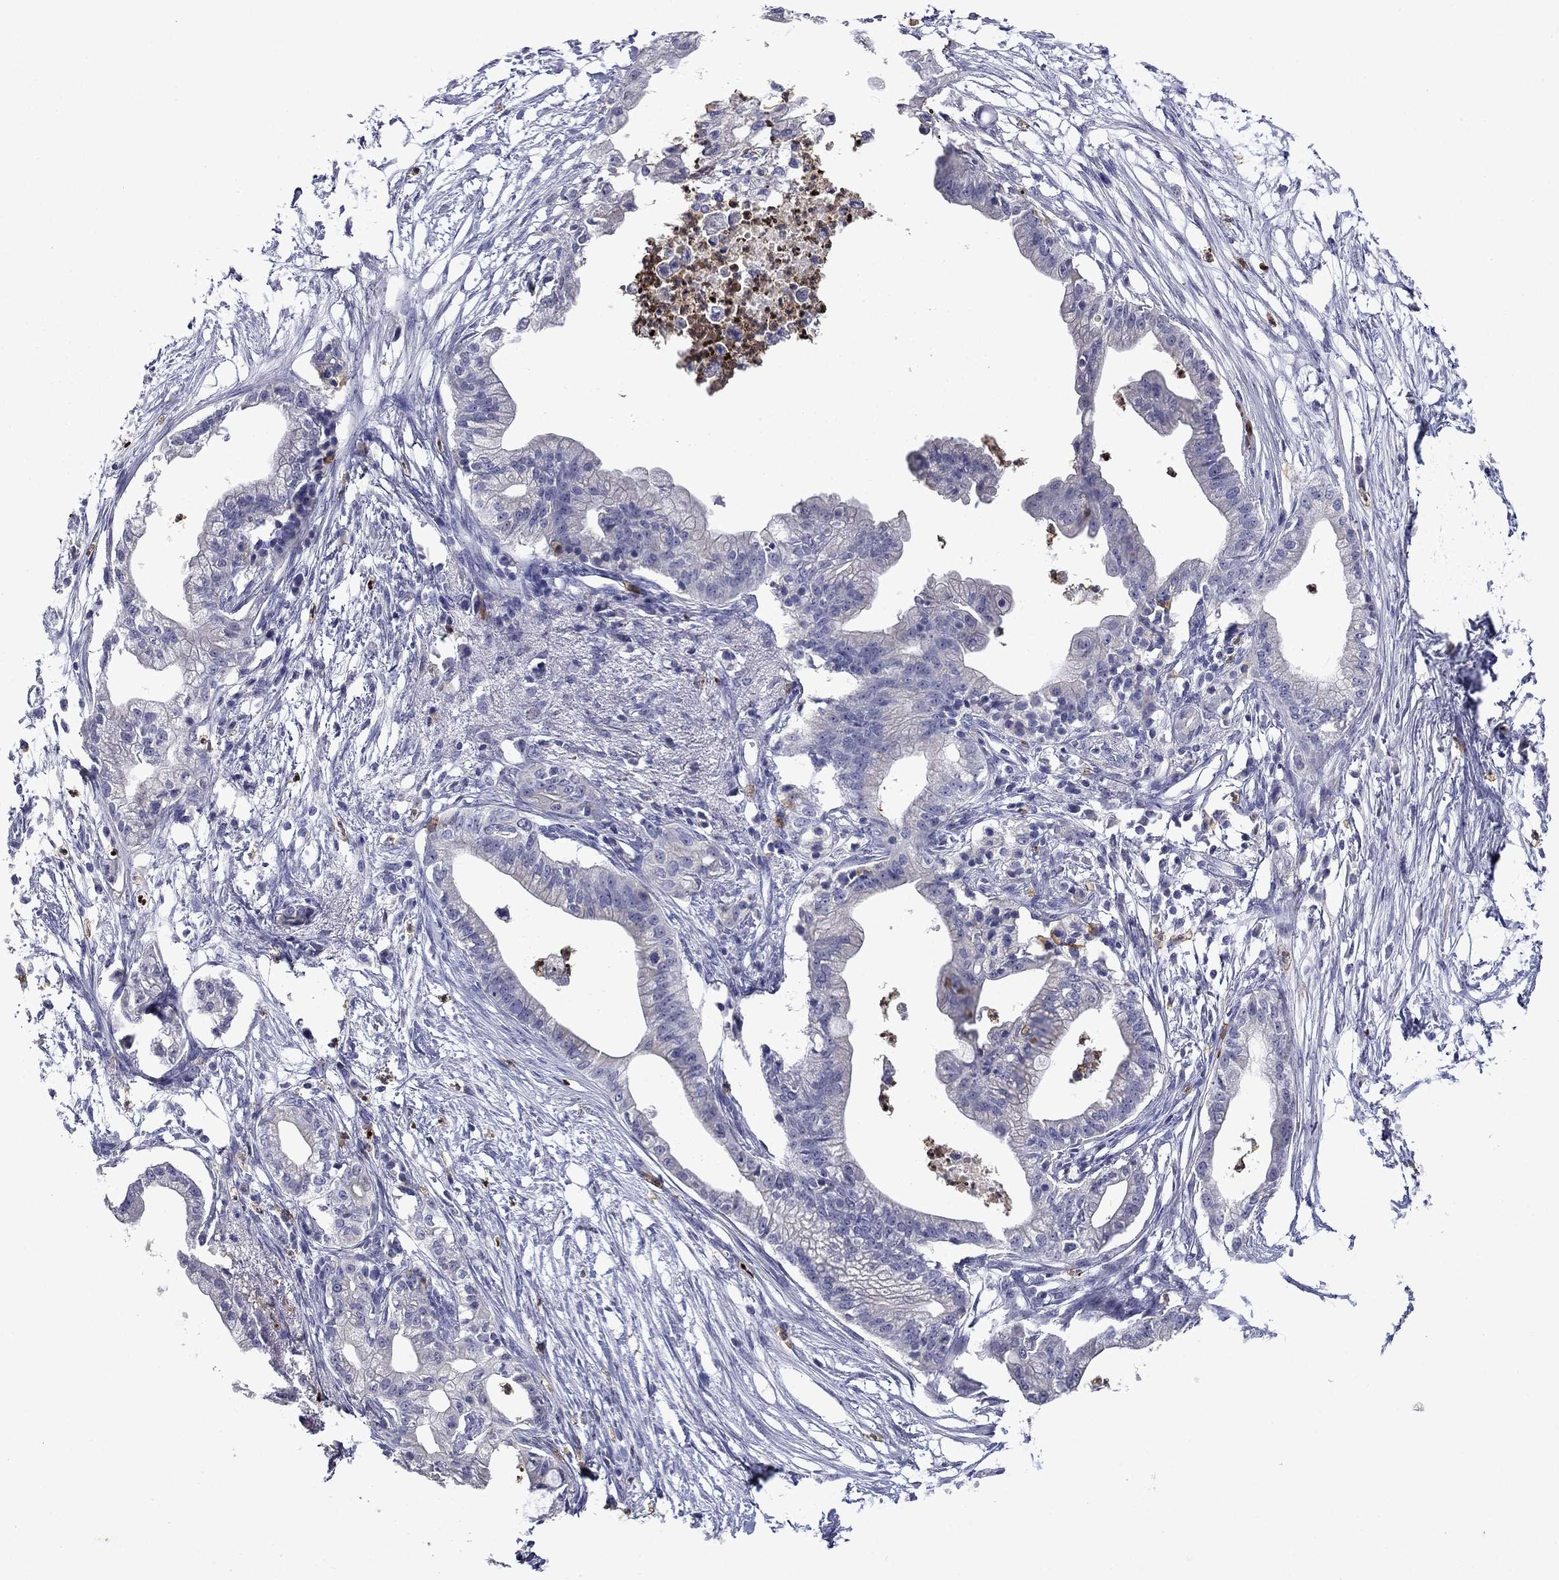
{"staining": {"intensity": "negative", "quantity": "none", "location": "none"}, "tissue": "pancreatic cancer", "cell_type": "Tumor cells", "image_type": "cancer", "snomed": [{"axis": "morphology", "description": "Normal tissue, NOS"}, {"axis": "morphology", "description": "Adenocarcinoma, NOS"}, {"axis": "topography", "description": "Pancreas"}], "caption": "Immunohistochemistry photomicrograph of neoplastic tissue: human pancreatic cancer stained with DAB displays no significant protein positivity in tumor cells.", "gene": "IRF5", "patient": {"sex": "female", "age": 58}}